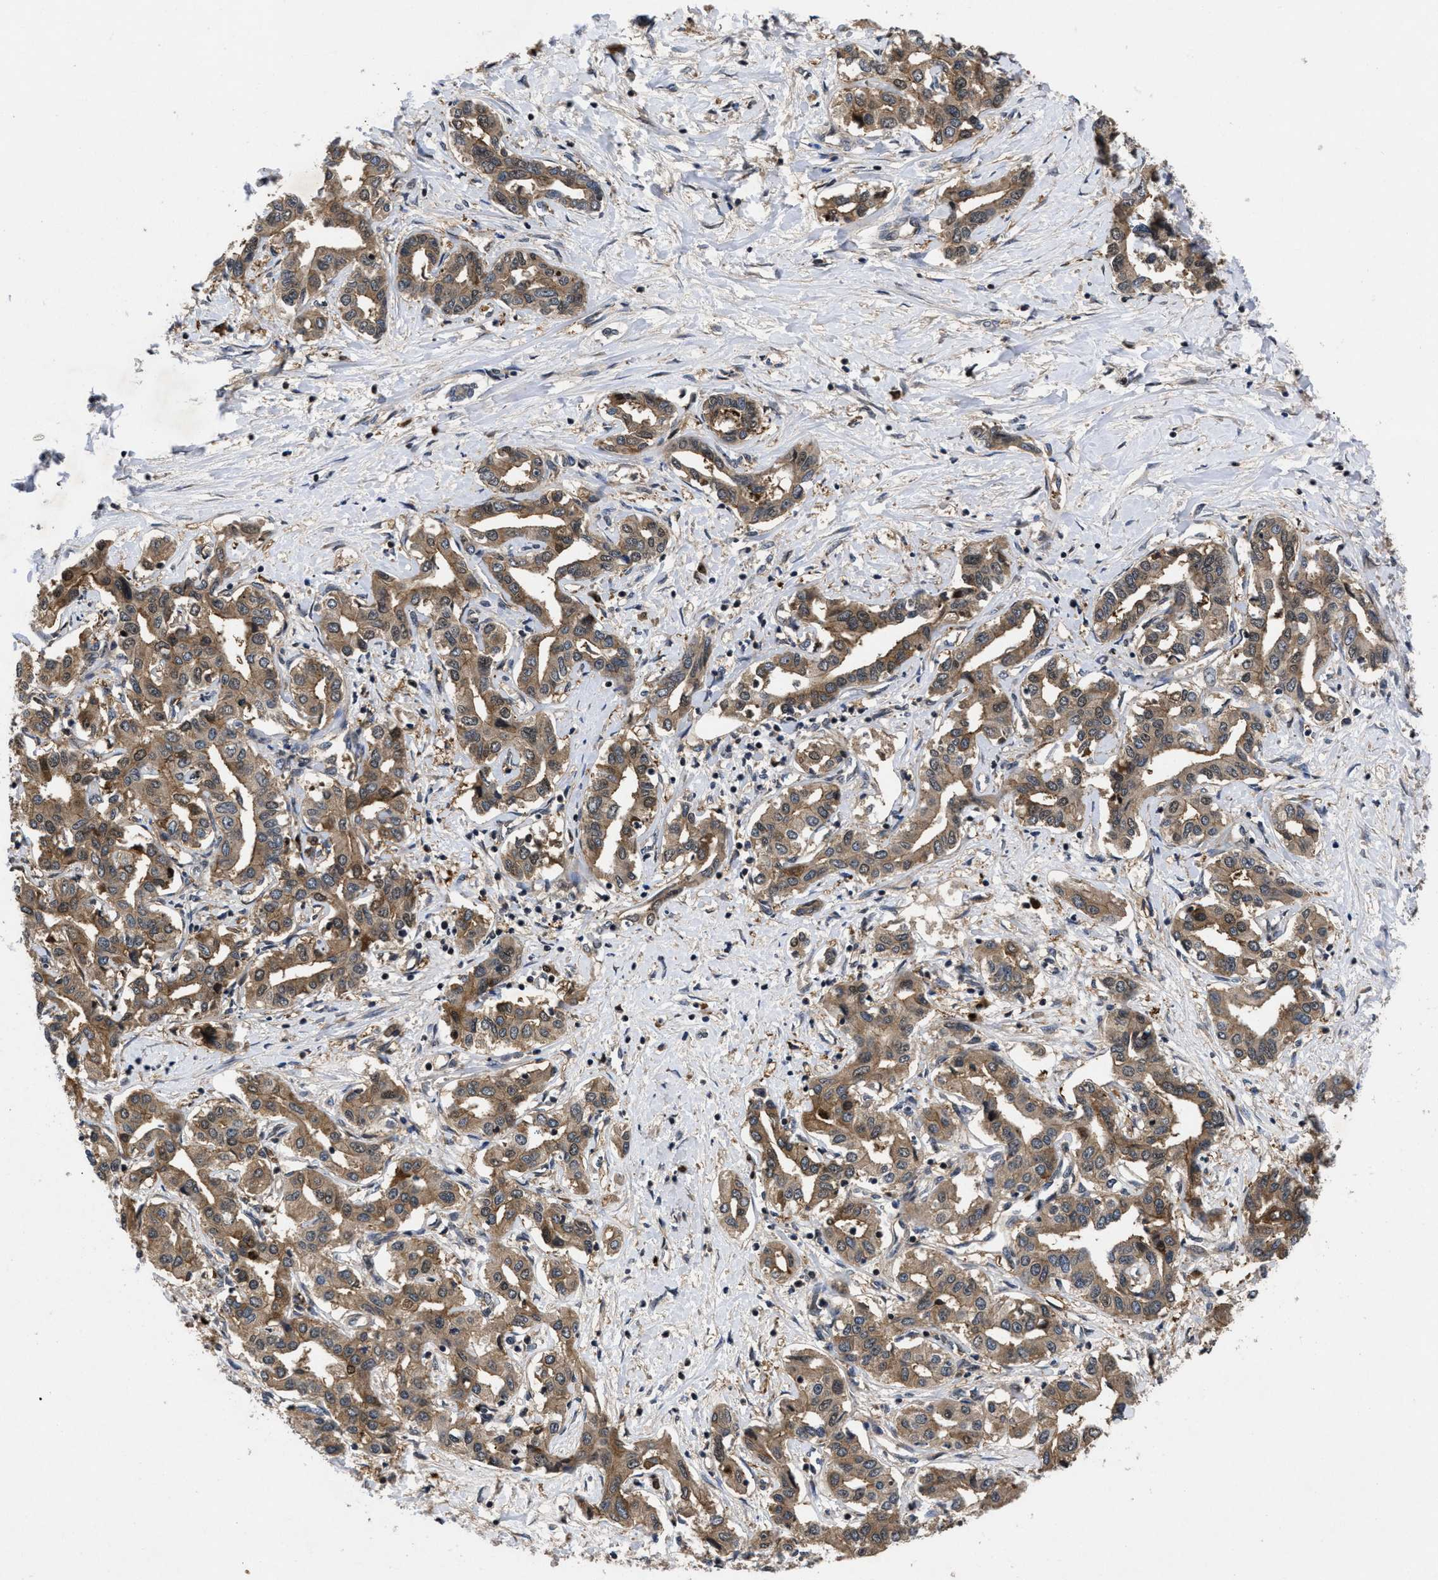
{"staining": {"intensity": "moderate", "quantity": ">75%", "location": "cytoplasmic/membranous"}, "tissue": "liver cancer", "cell_type": "Tumor cells", "image_type": "cancer", "snomed": [{"axis": "morphology", "description": "Cholangiocarcinoma"}, {"axis": "topography", "description": "Liver"}], "caption": "Liver cholangiocarcinoma was stained to show a protein in brown. There is medium levels of moderate cytoplasmic/membranous positivity in about >75% of tumor cells. The protein is stained brown, and the nuclei are stained in blue (DAB (3,3'-diaminobenzidine) IHC with brightfield microscopy, high magnification).", "gene": "FAM200A", "patient": {"sex": "male", "age": 59}}